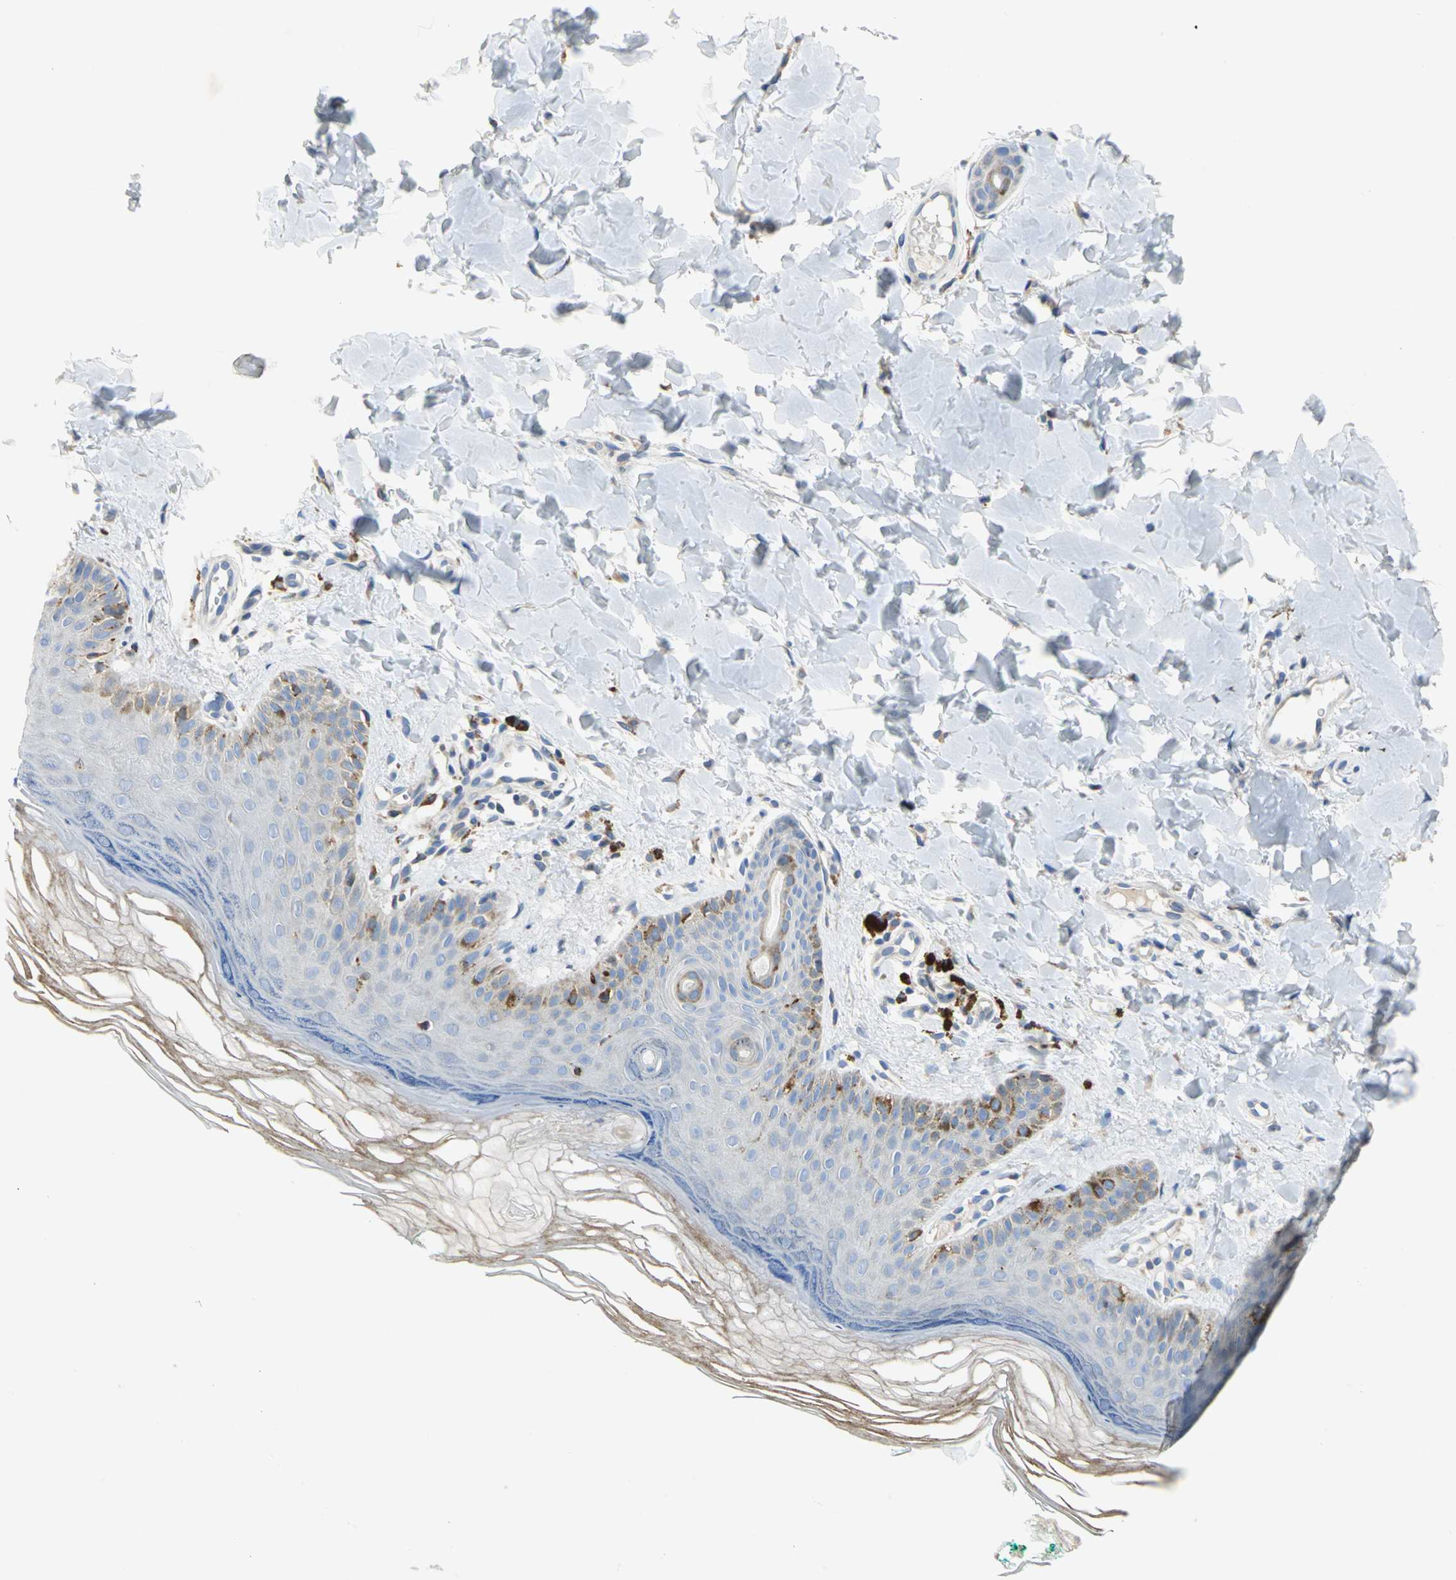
{"staining": {"intensity": "weak", "quantity": "25%-75%", "location": "cytoplasmic/membranous"}, "tissue": "skin", "cell_type": "Fibroblasts", "image_type": "normal", "snomed": [{"axis": "morphology", "description": "Normal tissue, NOS"}, {"axis": "topography", "description": "Skin"}], "caption": "Skin stained with DAB immunohistochemistry demonstrates low levels of weak cytoplasmic/membranous positivity in about 25%-75% of fibroblasts. The staining is performed using DAB (3,3'-diaminobenzidine) brown chromogen to label protein expression. The nuclei are counter-stained blue using hematoxylin.", "gene": "TULP4", "patient": {"sex": "male", "age": 26}}